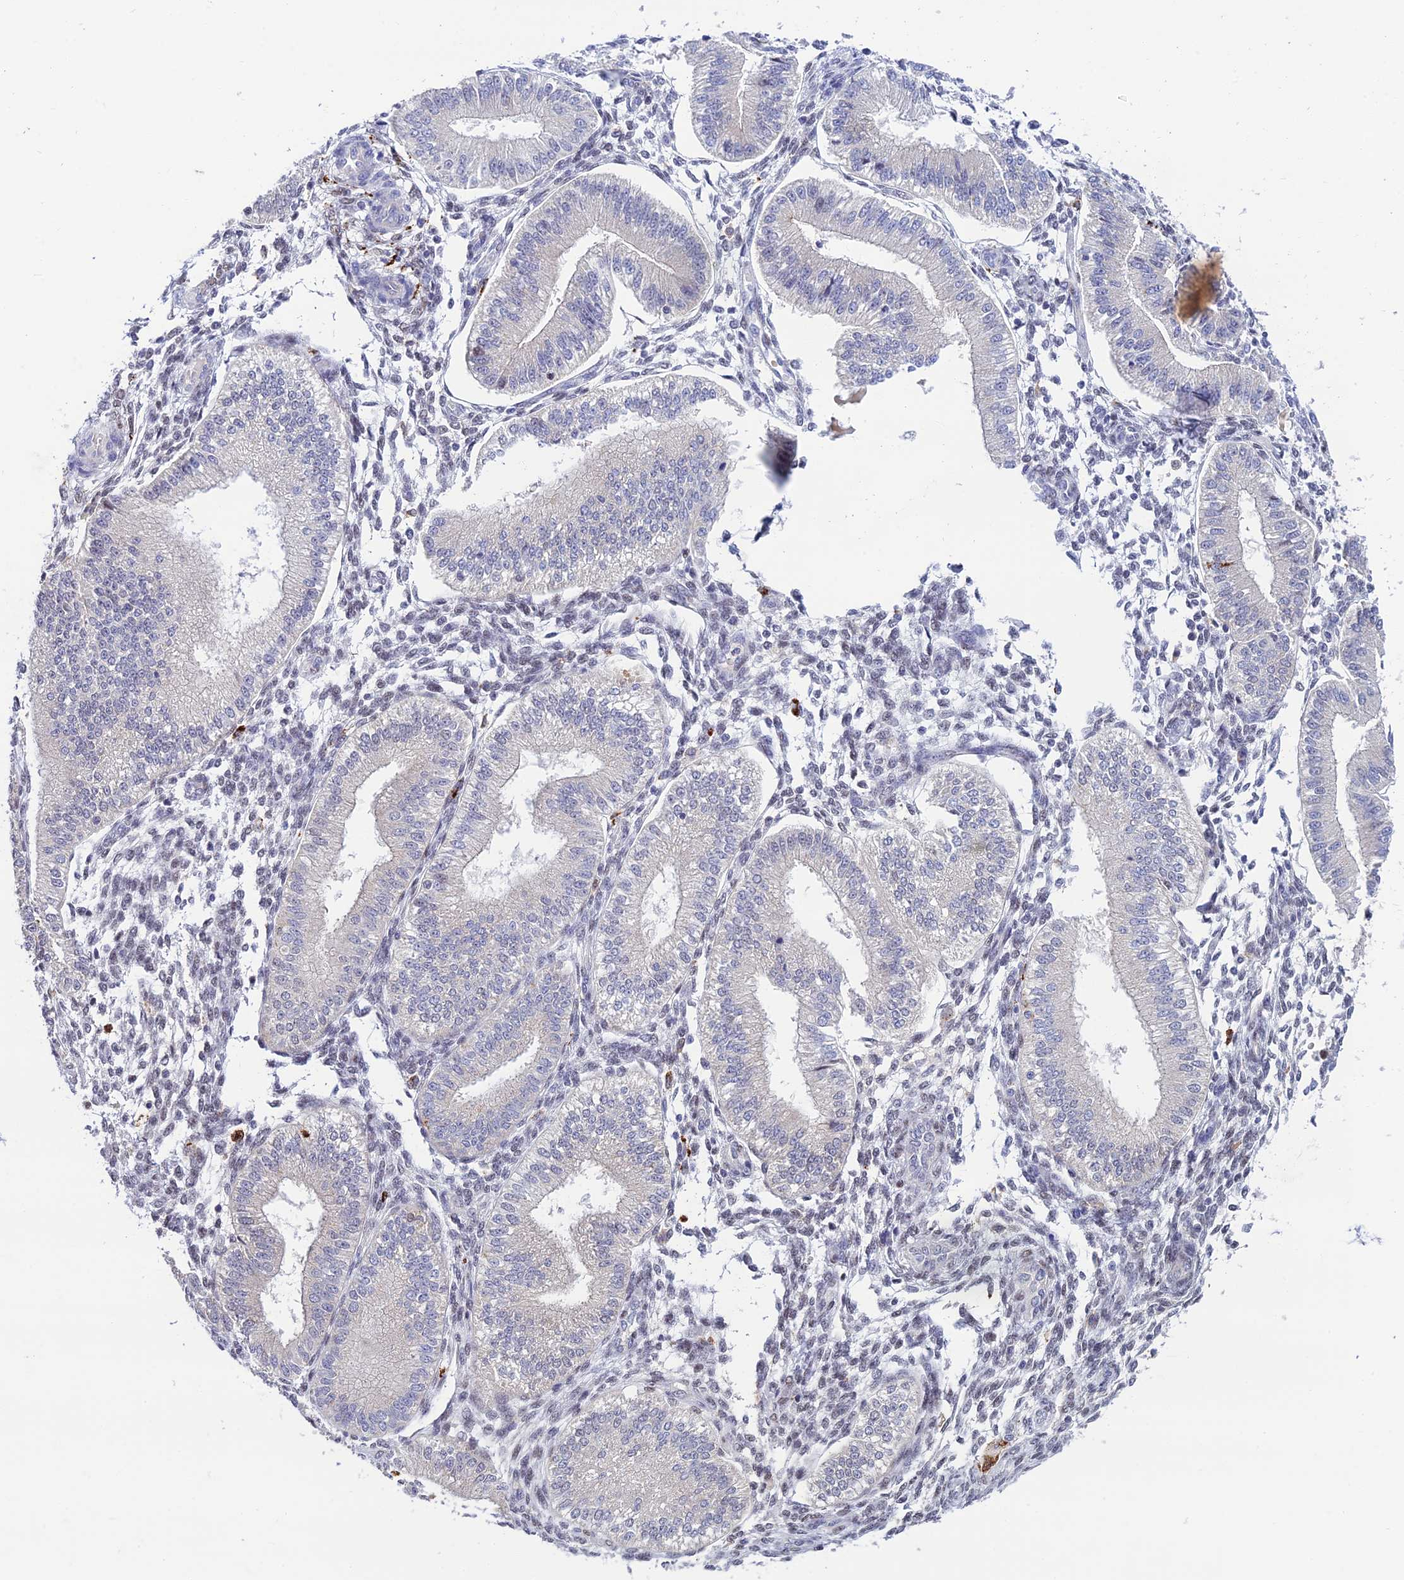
{"staining": {"intensity": "moderate", "quantity": "25%-75%", "location": "nuclear"}, "tissue": "endometrium", "cell_type": "Cells in endometrial stroma", "image_type": "normal", "snomed": [{"axis": "morphology", "description": "Normal tissue, NOS"}, {"axis": "topography", "description": "Endometrium"}], "caption": "Endometrium stained with DAB (3,3'-diaminobenzidine) IHC shows medium levels of moderate nuclear expression in approximately 25%-75% of cells in endometrial stroma.", "gene": "HIC1", "patient": {"sex": "female", "age": 39}}